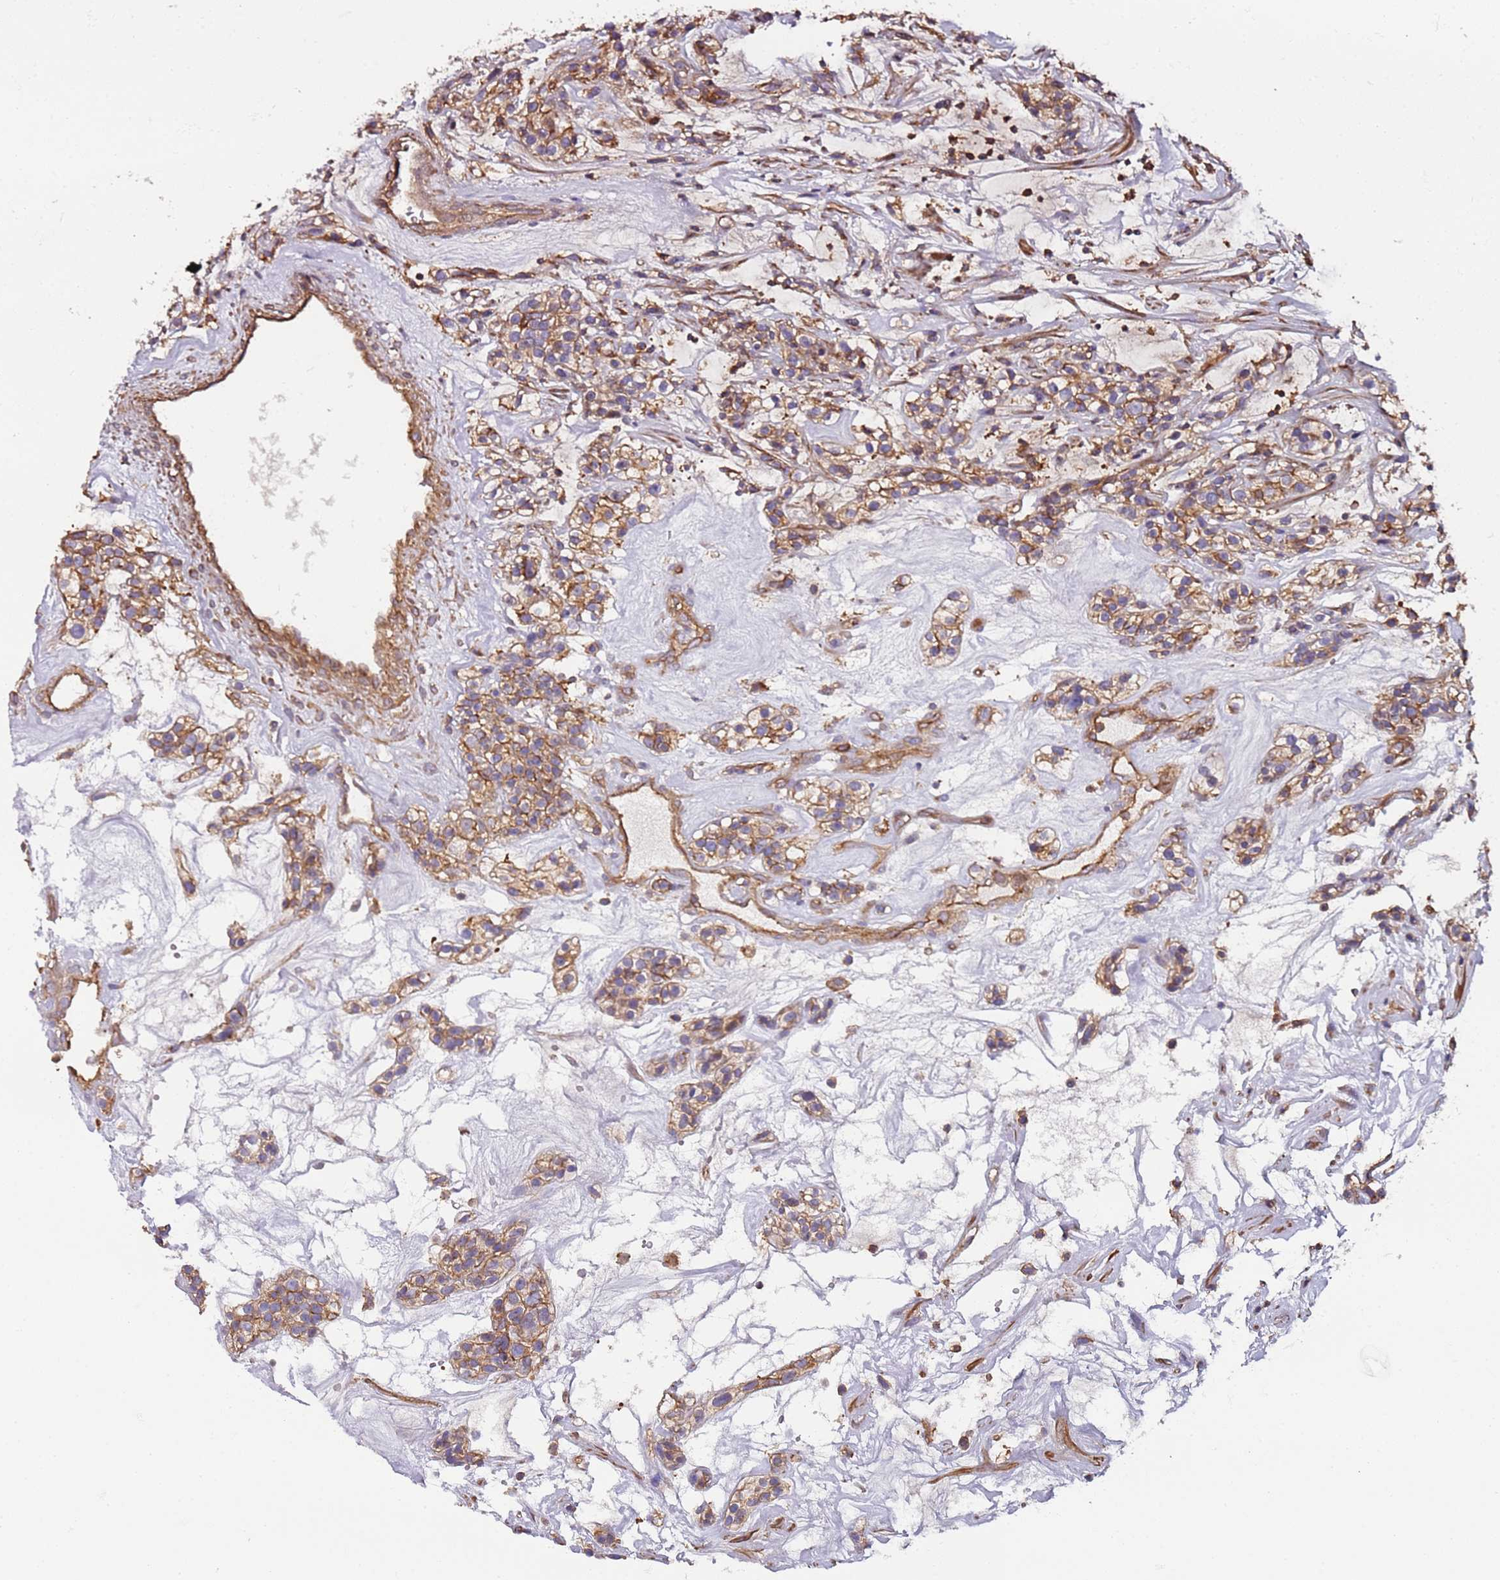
{"staining": {"intensity": "moderate", "quantity": ">75%", "location": "cytoplasmic/membranous"}, "tissue": "renal cancer", "cell_type": "Tumor cells", "image_type": "cancer", "snomed": [{"axis": "morphology", "description": "Adenocarcinoma, NOS"}, {"axis": "topography", "description": "Kidney"}], "caption": "Adenocarcinoma (renal) stained with immunohistochemistry (IHC) displays moderate cytoplasmic/membranous expression in approximately >75% of tumor cells.", "gene": "CYP2U1", "patient": {"sex": "female", "age": 57}}